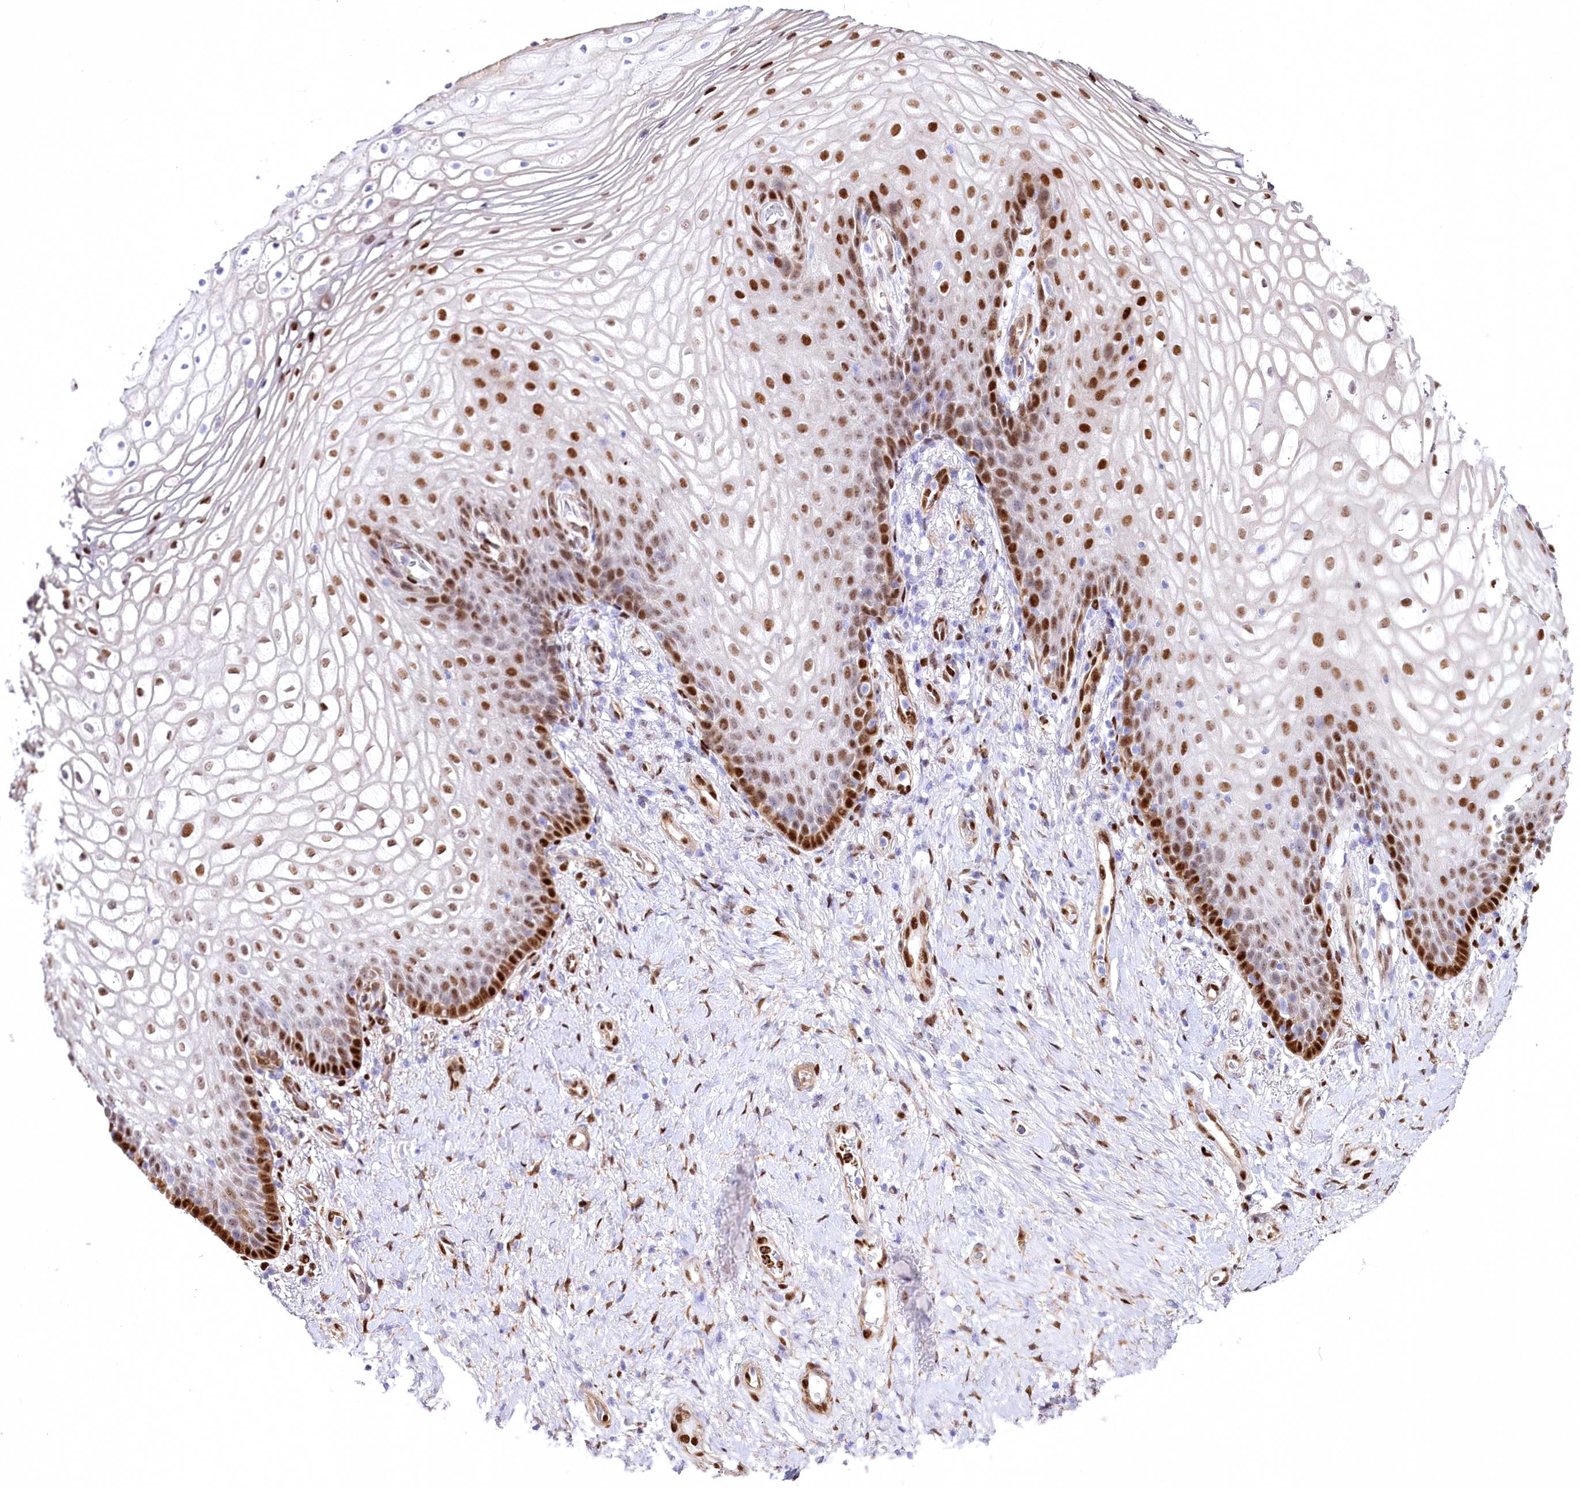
{"staining": {"intensity": "strong", "quantity": "25%-75%", "location": "nuclear"}, "tissue": "vagina", "cell_type": "Squamous epithelial cells", "image_type": "normal", "snomed": [{"axis": "morphology", "description": "Normal tissue, NOS"}, {"axis": "topography", "description": "Vagina"}], "caption": "Vagina stained with IHC shows strong nuclear positivity in about 25%-75% of squamous epithelial cells. The protein of interest is stained brown, and the nuclei are stained in blue (DAB (3,3'-diaminobenzidine) IHC with brightfield microscopy, high magnification).", "gene": "PTMS", "patient": {"sex": "female", "age": 60}}